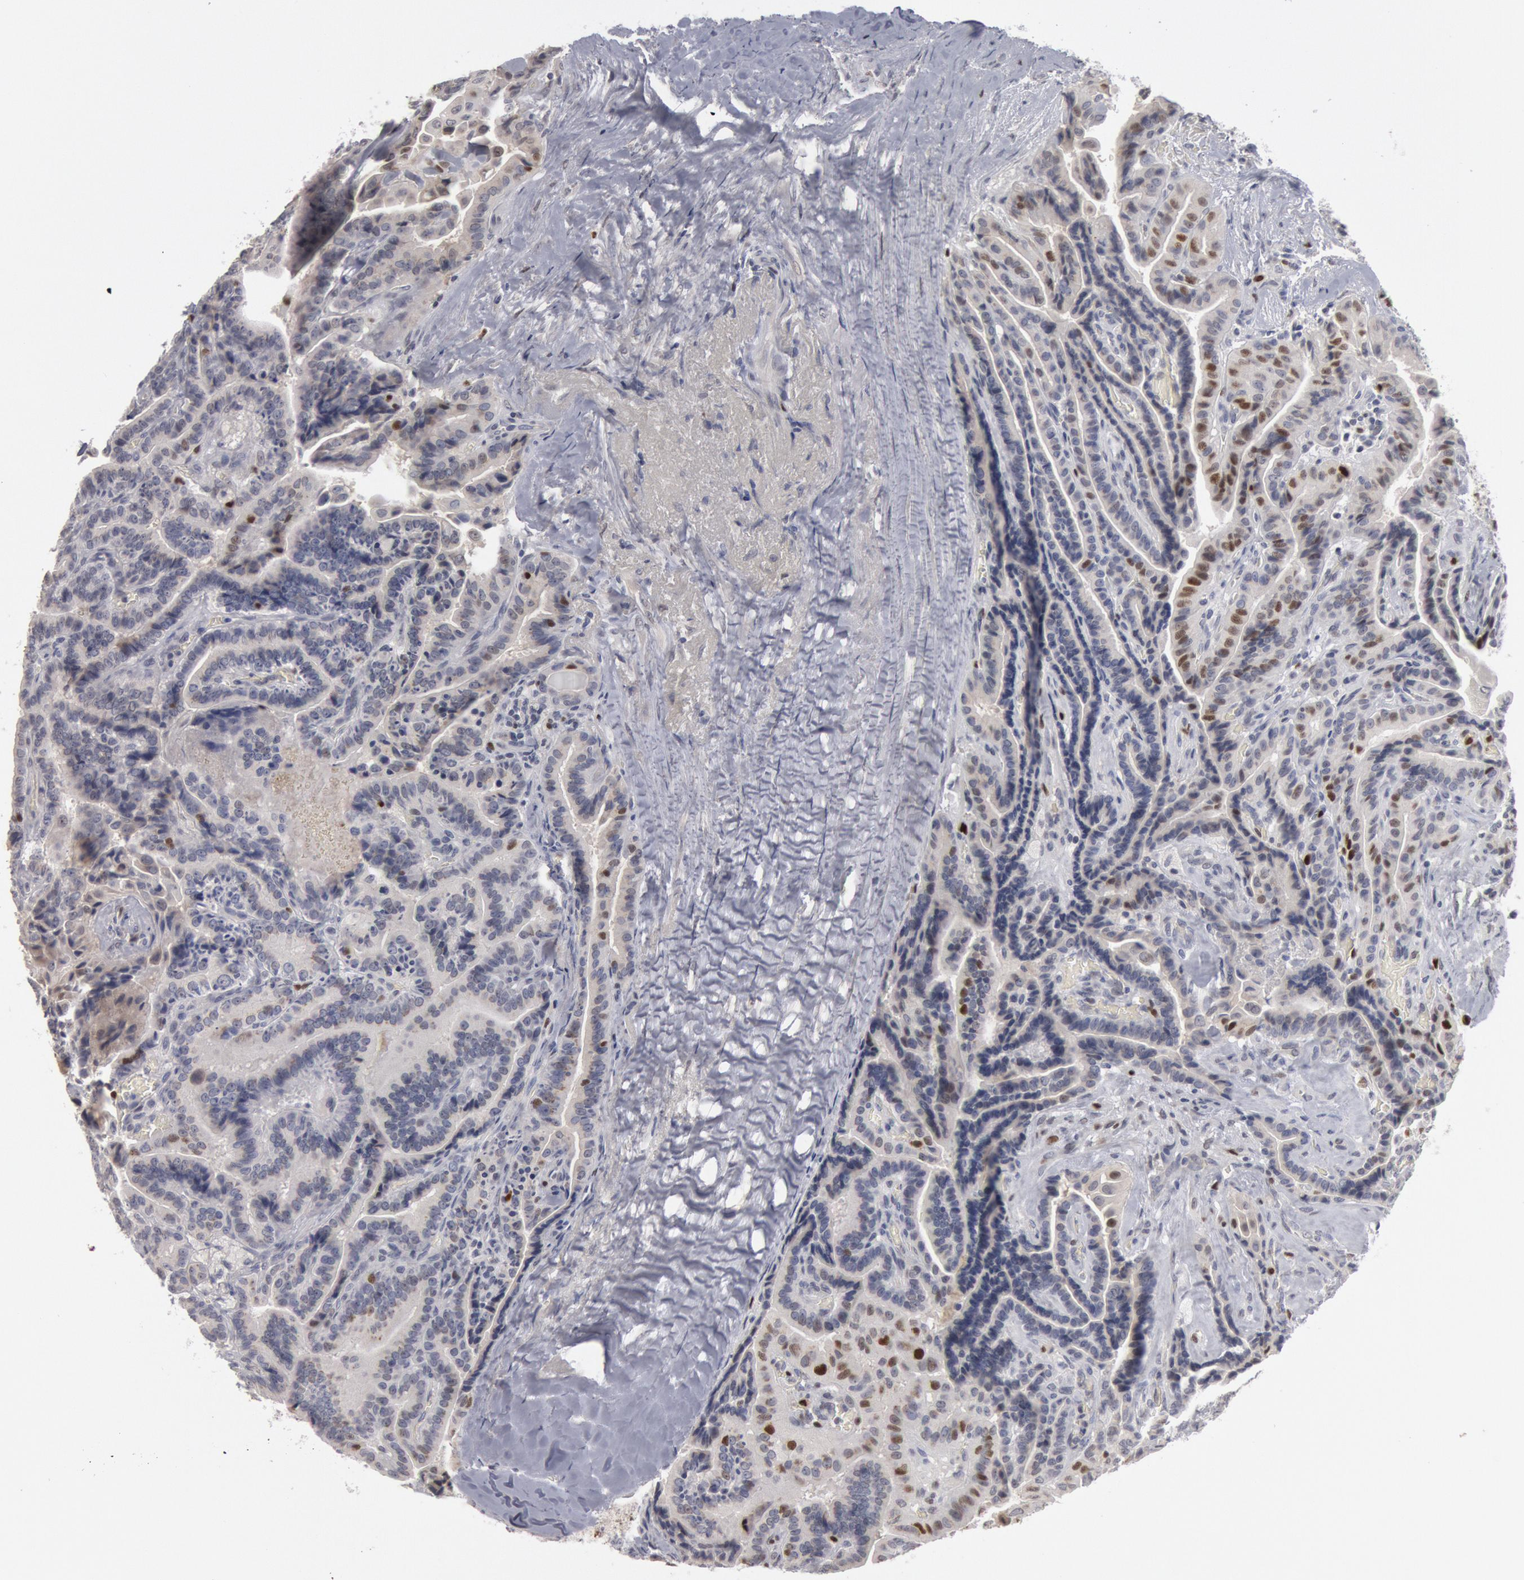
{"staining": {"intensity": "moderate", "quantity": "25%-75%", "location": "nuclear"}, "tissue": "thyroid cancer", "cell_type": "Tumor cells", "image_type": "cancer", "snomed": [{"axis": "morphology", "description": "Papillary adenocarcinoma, NOS"}, {"axis": "topography", "description": "Thyroid gland"}], "caption": "Thyroid cancer tissue reveals moderate nuclear positivity in approximately 25%-75% of tumor cells", "gene": "WDHD1", "patient": {"sex": "male", "age": 87}}